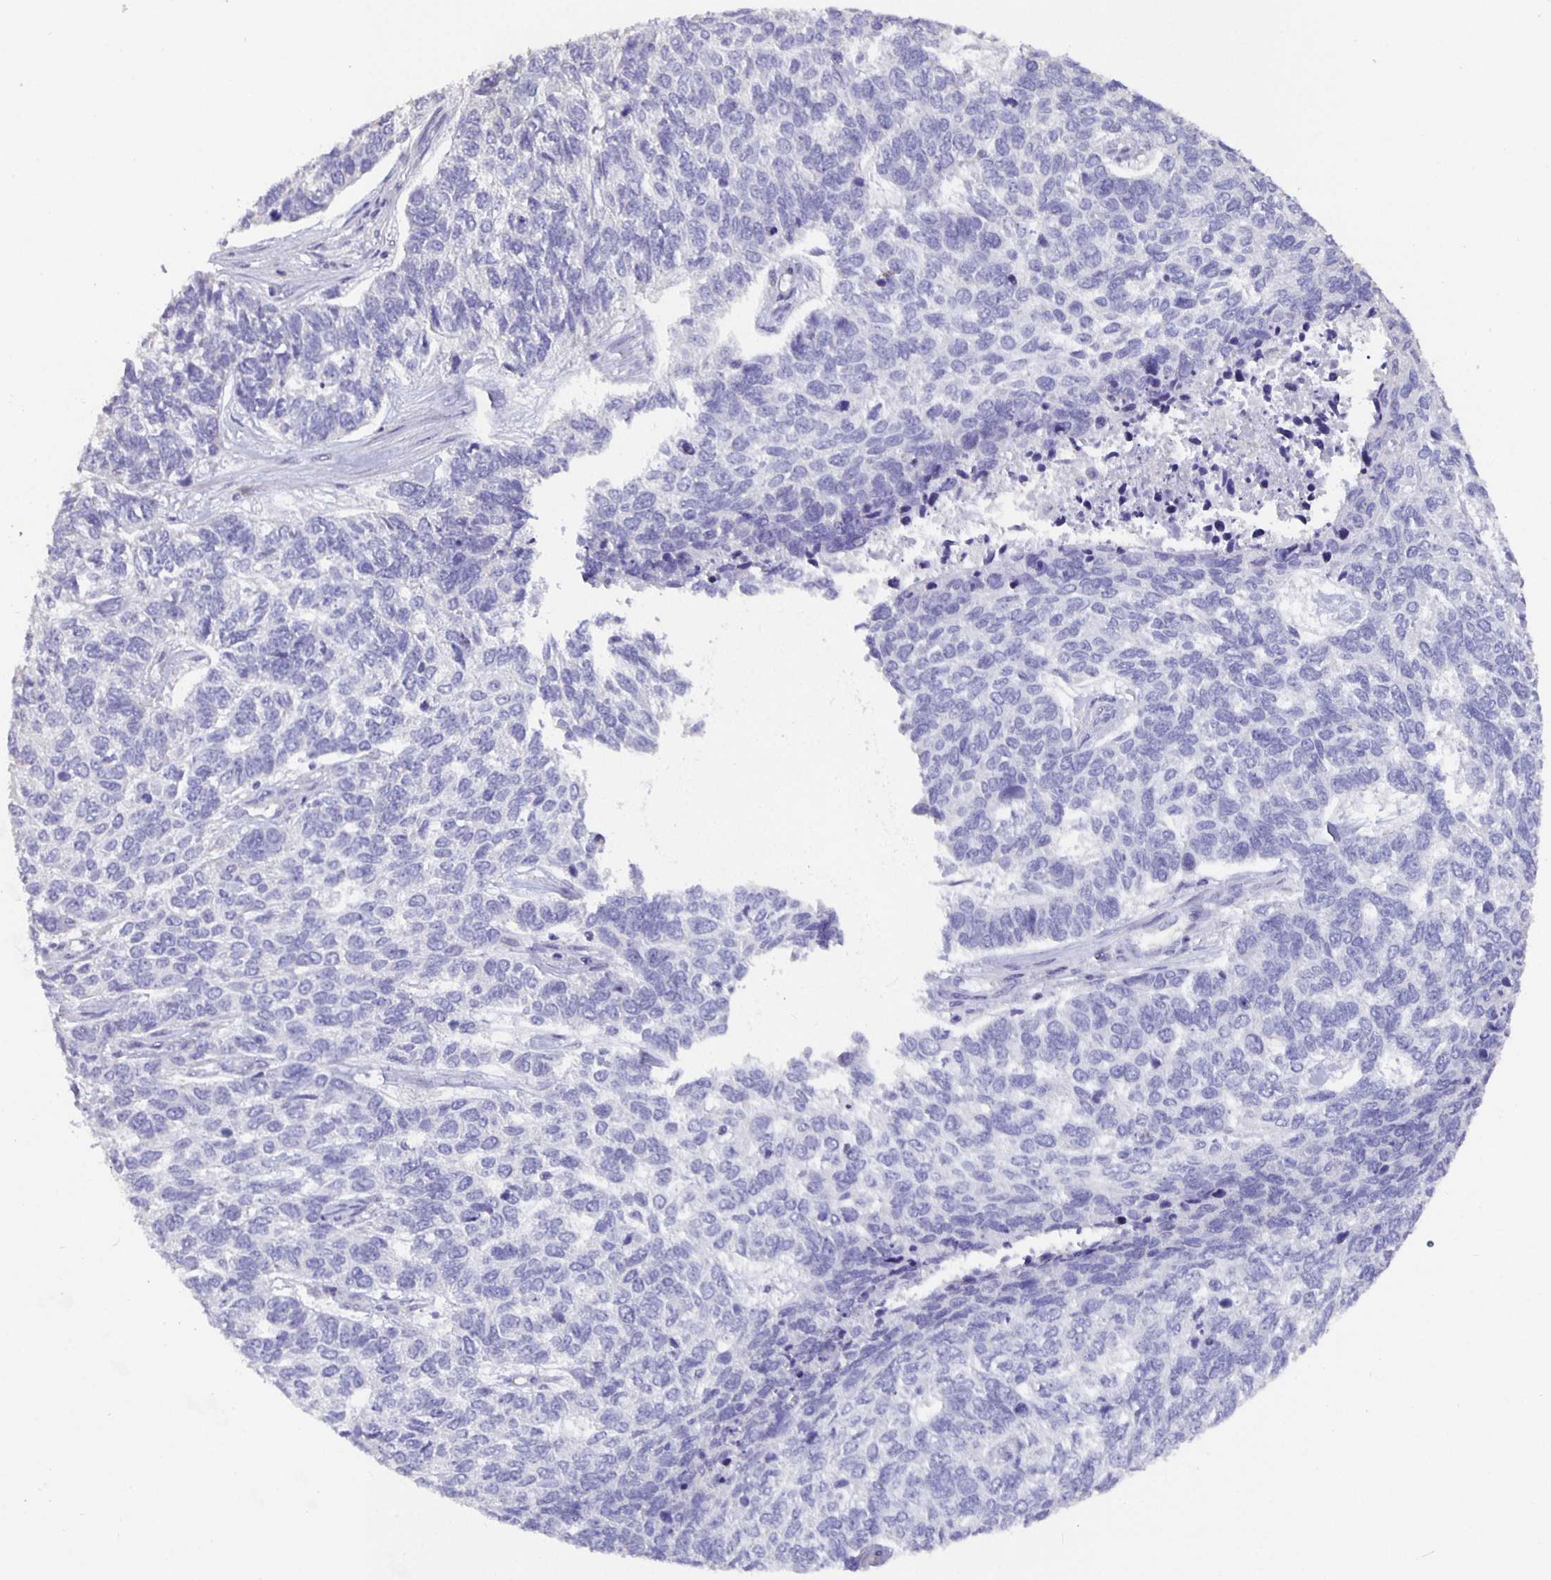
{"staining": {"intensity": "negative", "quantity": "none", "location": "none"}, "tissue": "skin cancer", "cell_type": "Tumor cells", "image_type": "cancer", "snomed": [{"axis": "morphology", "description": "Basal cell carcinoma"}, {"axis": "topography", "description": "Skin"}], "caption": "An immunohistochemistry (IHC) micrograph of skin basal cell carcinoma is shown. There is no staining in tumor cells of skin basal cell carcinoma.", "gene": "CFAP74", "patient": {"sex": "female", "age": 65}}